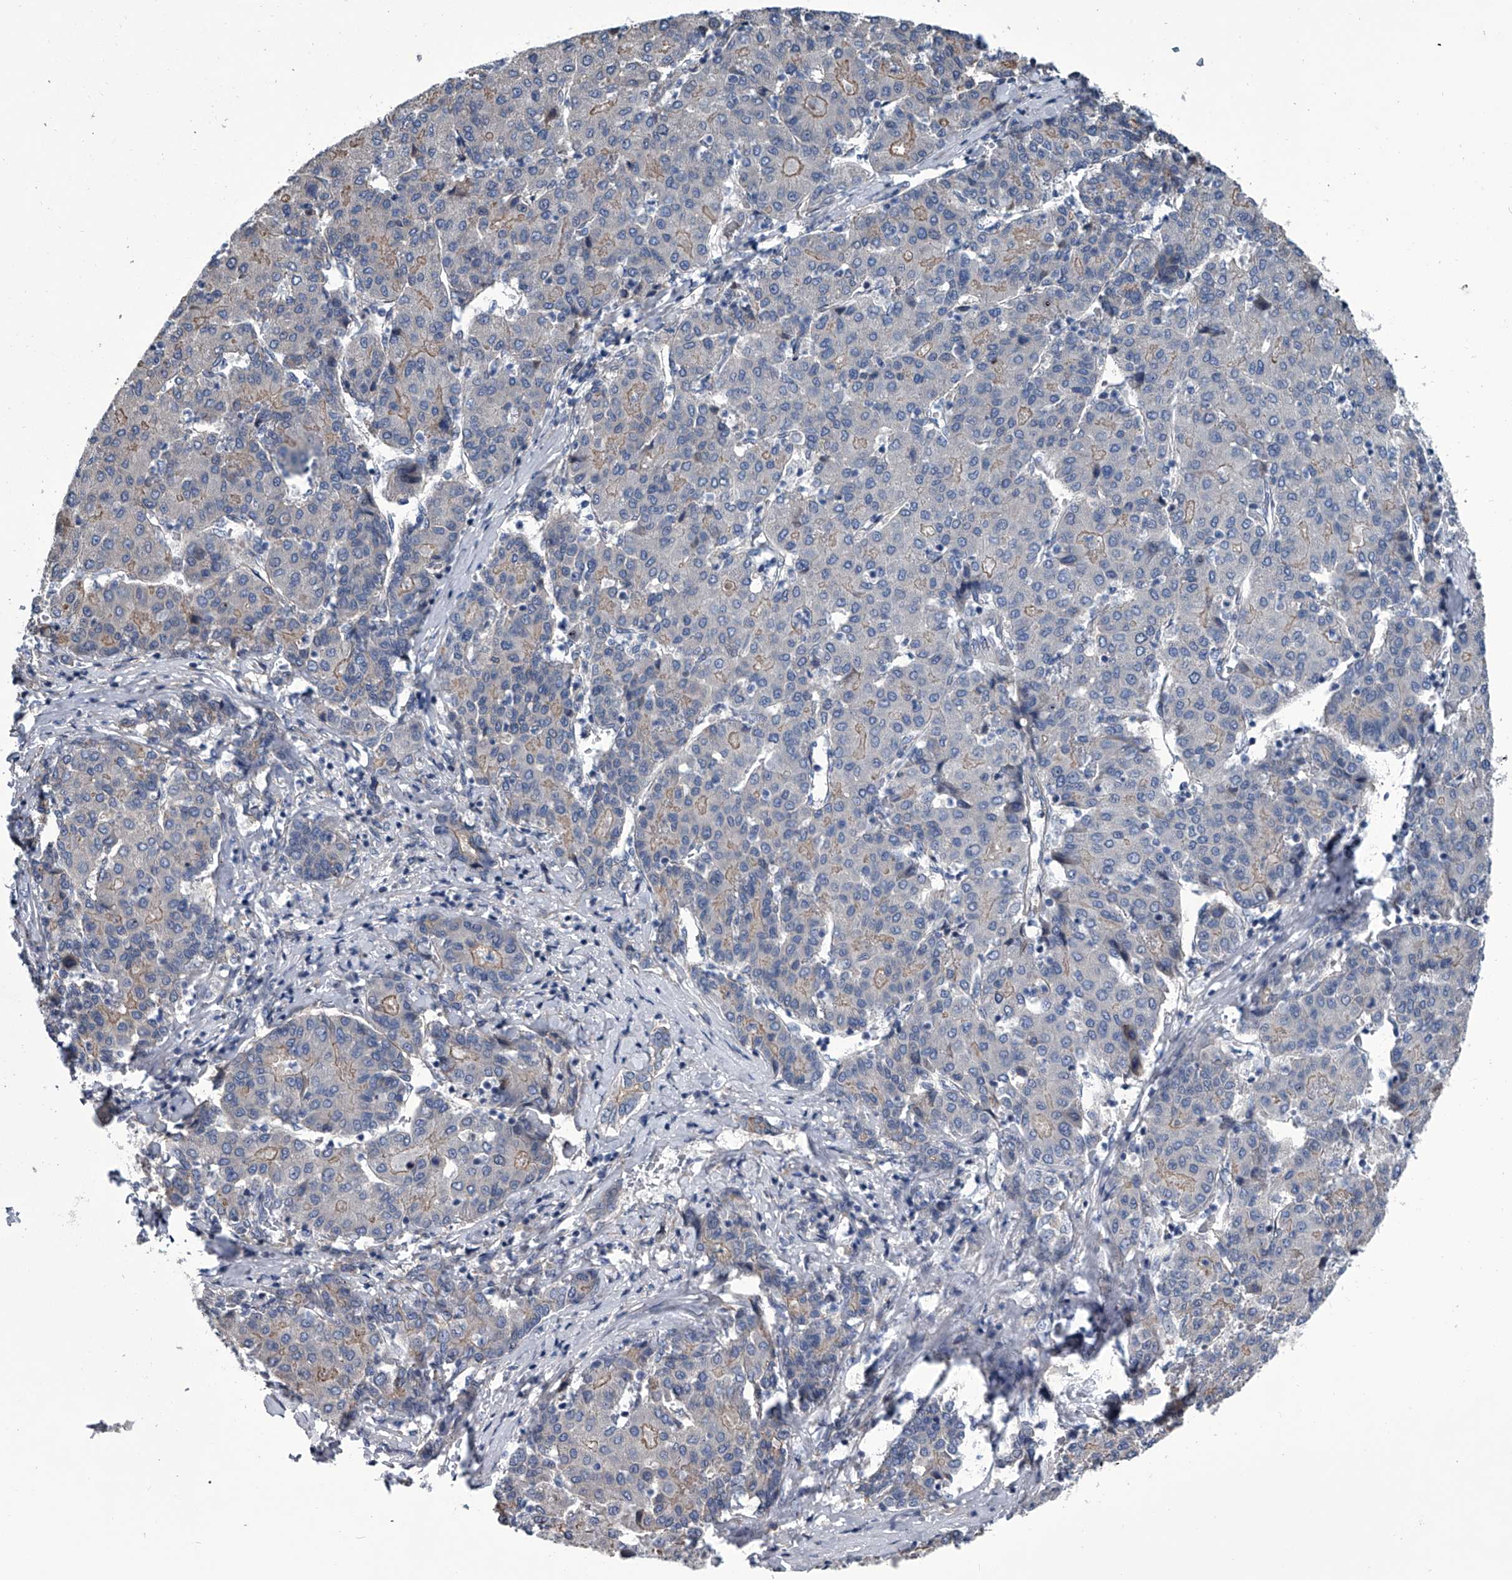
{"staining": {"intensity": "weak", "quantity": "<25%", "location": "cytoplasmic/membranous"}, "tissue": "liver cancer", "cell_type": "Tumor cells", "image_type": "cancer", "snomed": [{"axis": "morphology", "description": "Carcinoma, Hepatocellular, NOS"}, {"axis": "topography", "description": "Liver"}], "caption": "This is a photomicrograph of IHC staining of hepatocellular carcinoma (liver), which shows no positivity in tumor cells. Brightfield microscopy of IHC stained with DAB (brown) and hematoxylin (blue), captured at high magnification.", "gene": "ABCG1", "patient": {"sex": "male", "age": 65}}